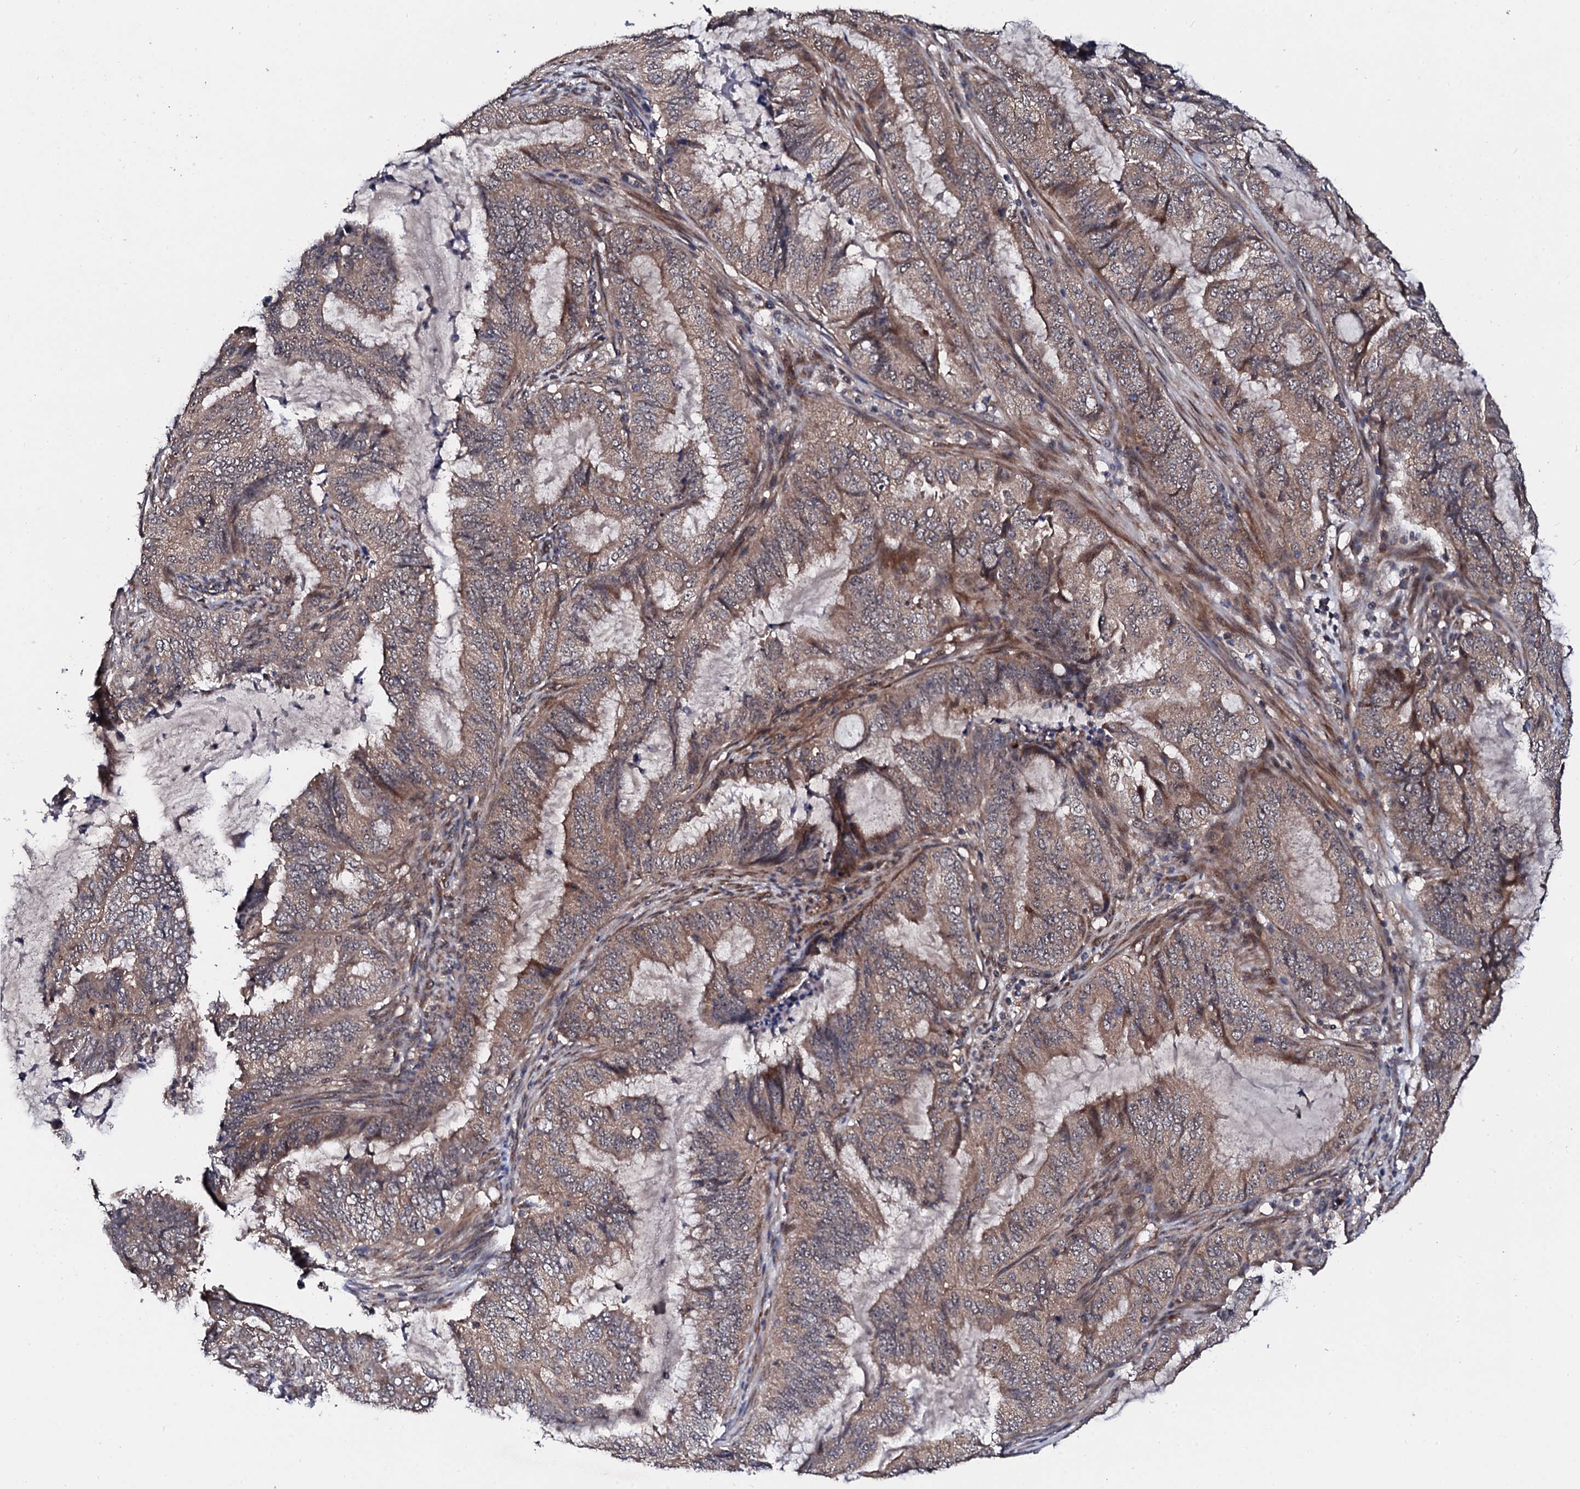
{"staining": {"intensity": "moderate", "quantity": ">75%", "location": "cytoplasmic/membranous"}, "tissue": "endometrial cancer", "cell_type": "Tumor cells", "image_type": "cancer", "snomed": [{"axis": "morphology", "description": "Adenocarcinoma, NOS"}, {"axis": "topography", "description": "Endometrium"}], "caption": "The histopathology image shows staining of adenocarcinoma (endometrial), revealing moderate cytoplasmic/membranous protein positivity (brown color) within tumor cells. The protein of interest is shown in brown color, while the nuclei are stained blue.", "gene": "IP6K1", "patient": {"sex": "female", "age": 51}}